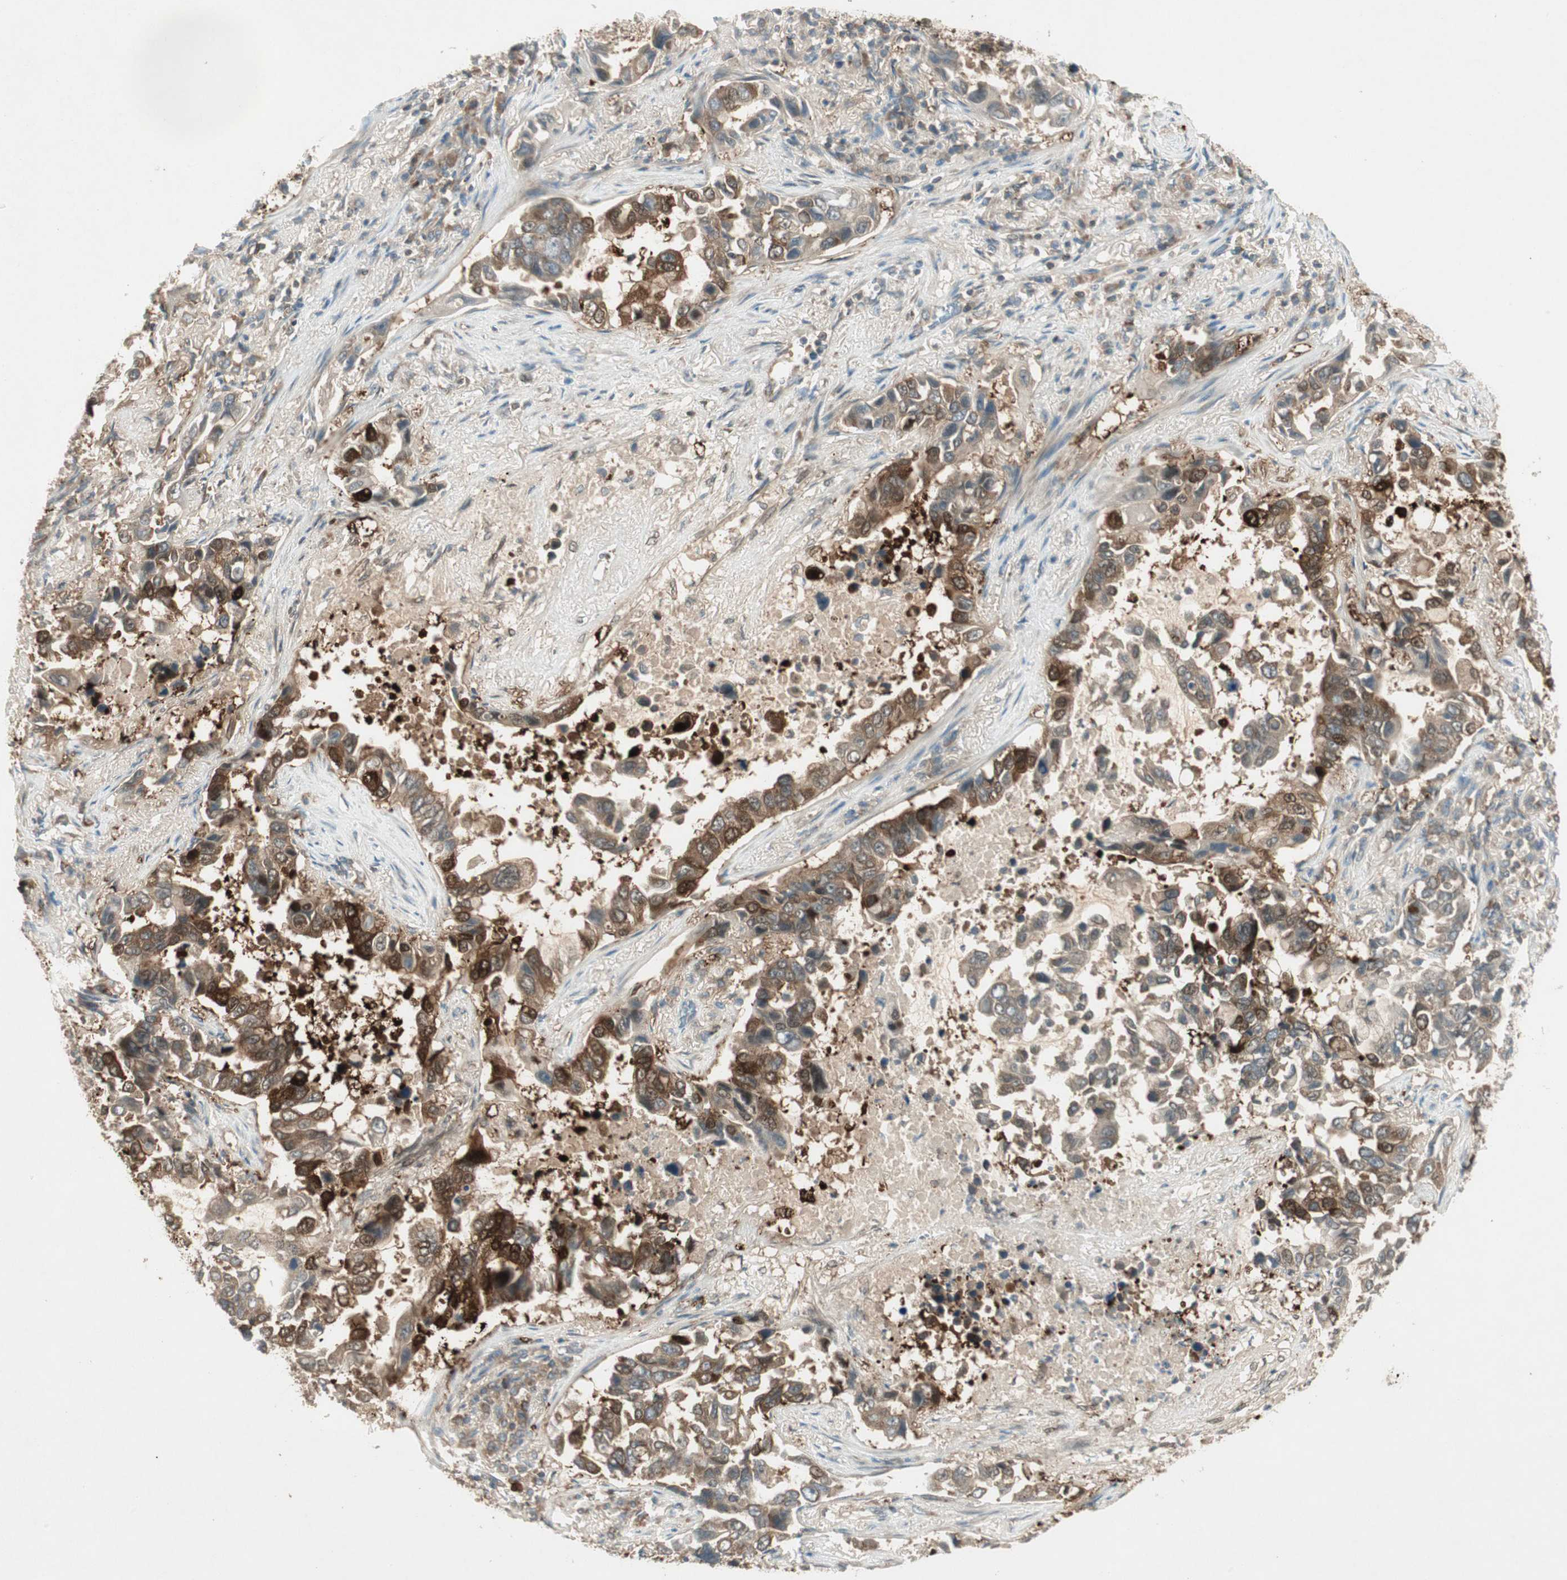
{"staining": {"intensity": "strong", "quantity": ">75%", "location": "cytoplasmic/membranous,nuclear"}, "tissue": "lung cancer", "cell_type": "Tumor cells", "image_type": "cancer", "snomed": [{"axis": "morphology", "description": "Adenocarcinoma, NOS"}, {"axis": "topography", "description": "Lung"}], "caption": "A high amount of strong cytoplasmic/membranous and nuclear positivity is identified in about >75% of tumor cells in lung cancer (adenocarcinoma) tissue.", "gene": "CHADL", "patient": {"sex": "male", "age": 64}}